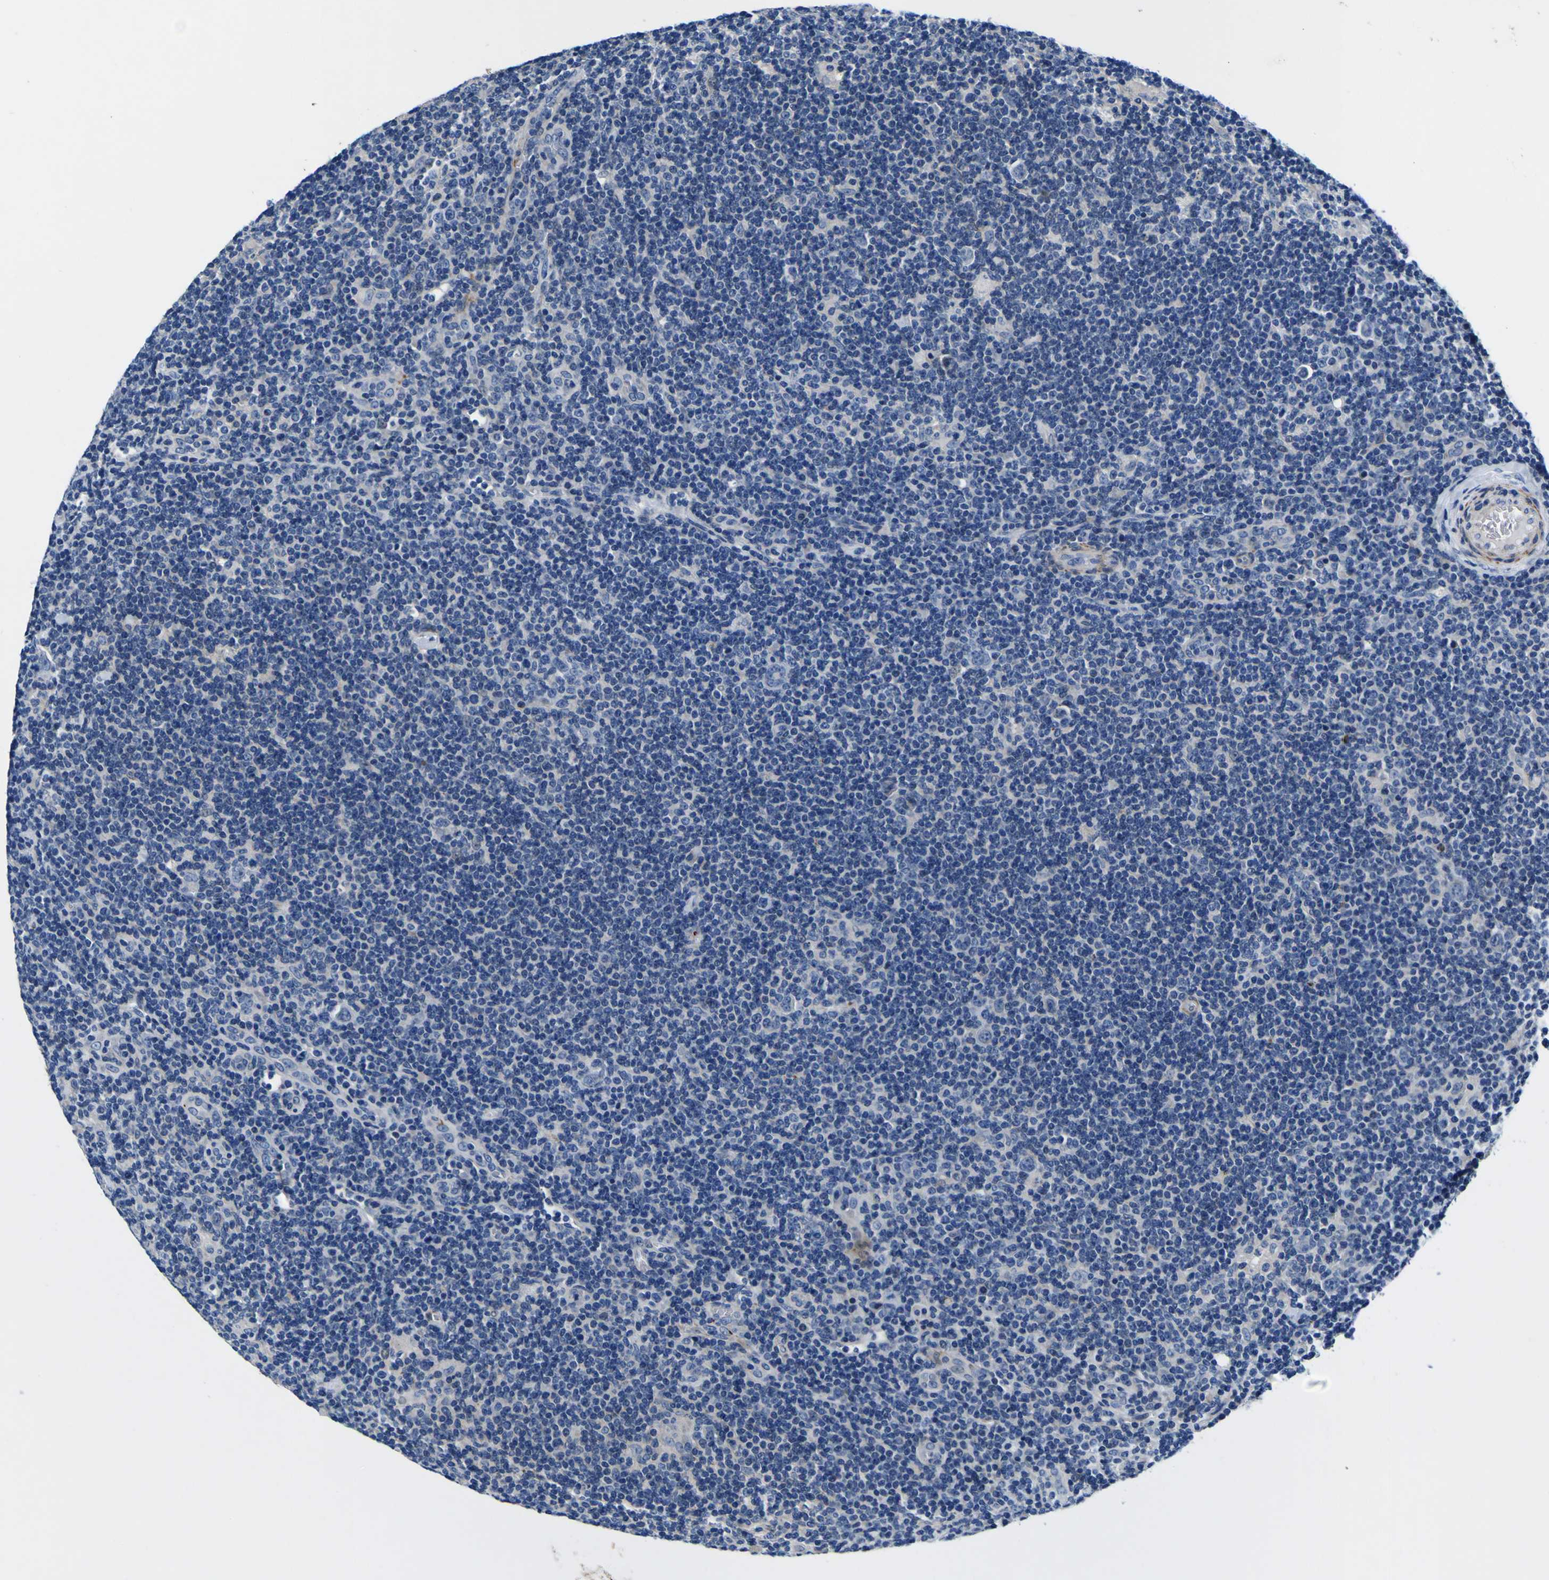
{"staining": {"intensity": "negative", "quantity": "none", "location": "none"}, "tissue": "lymphoma", "cell_type": "Tumor cells", "image_type": "cancer", "snomed": [{"axis": "morphology", "description": "Hodgkin's disease, NOS"}, {"axis": "topography", "description": "Lymph node"}], "caption": "Tumor cells show no significant protein staining in Hodgkin's disease. (Stains: DAB (3,3'-diaminobenzidine) IHC with hematoxylin counter stain, Microscopy: brightfield microscopy at high magnification).", "gene": "AGAP3", "patient": {"sex": "female", "age": 57}}